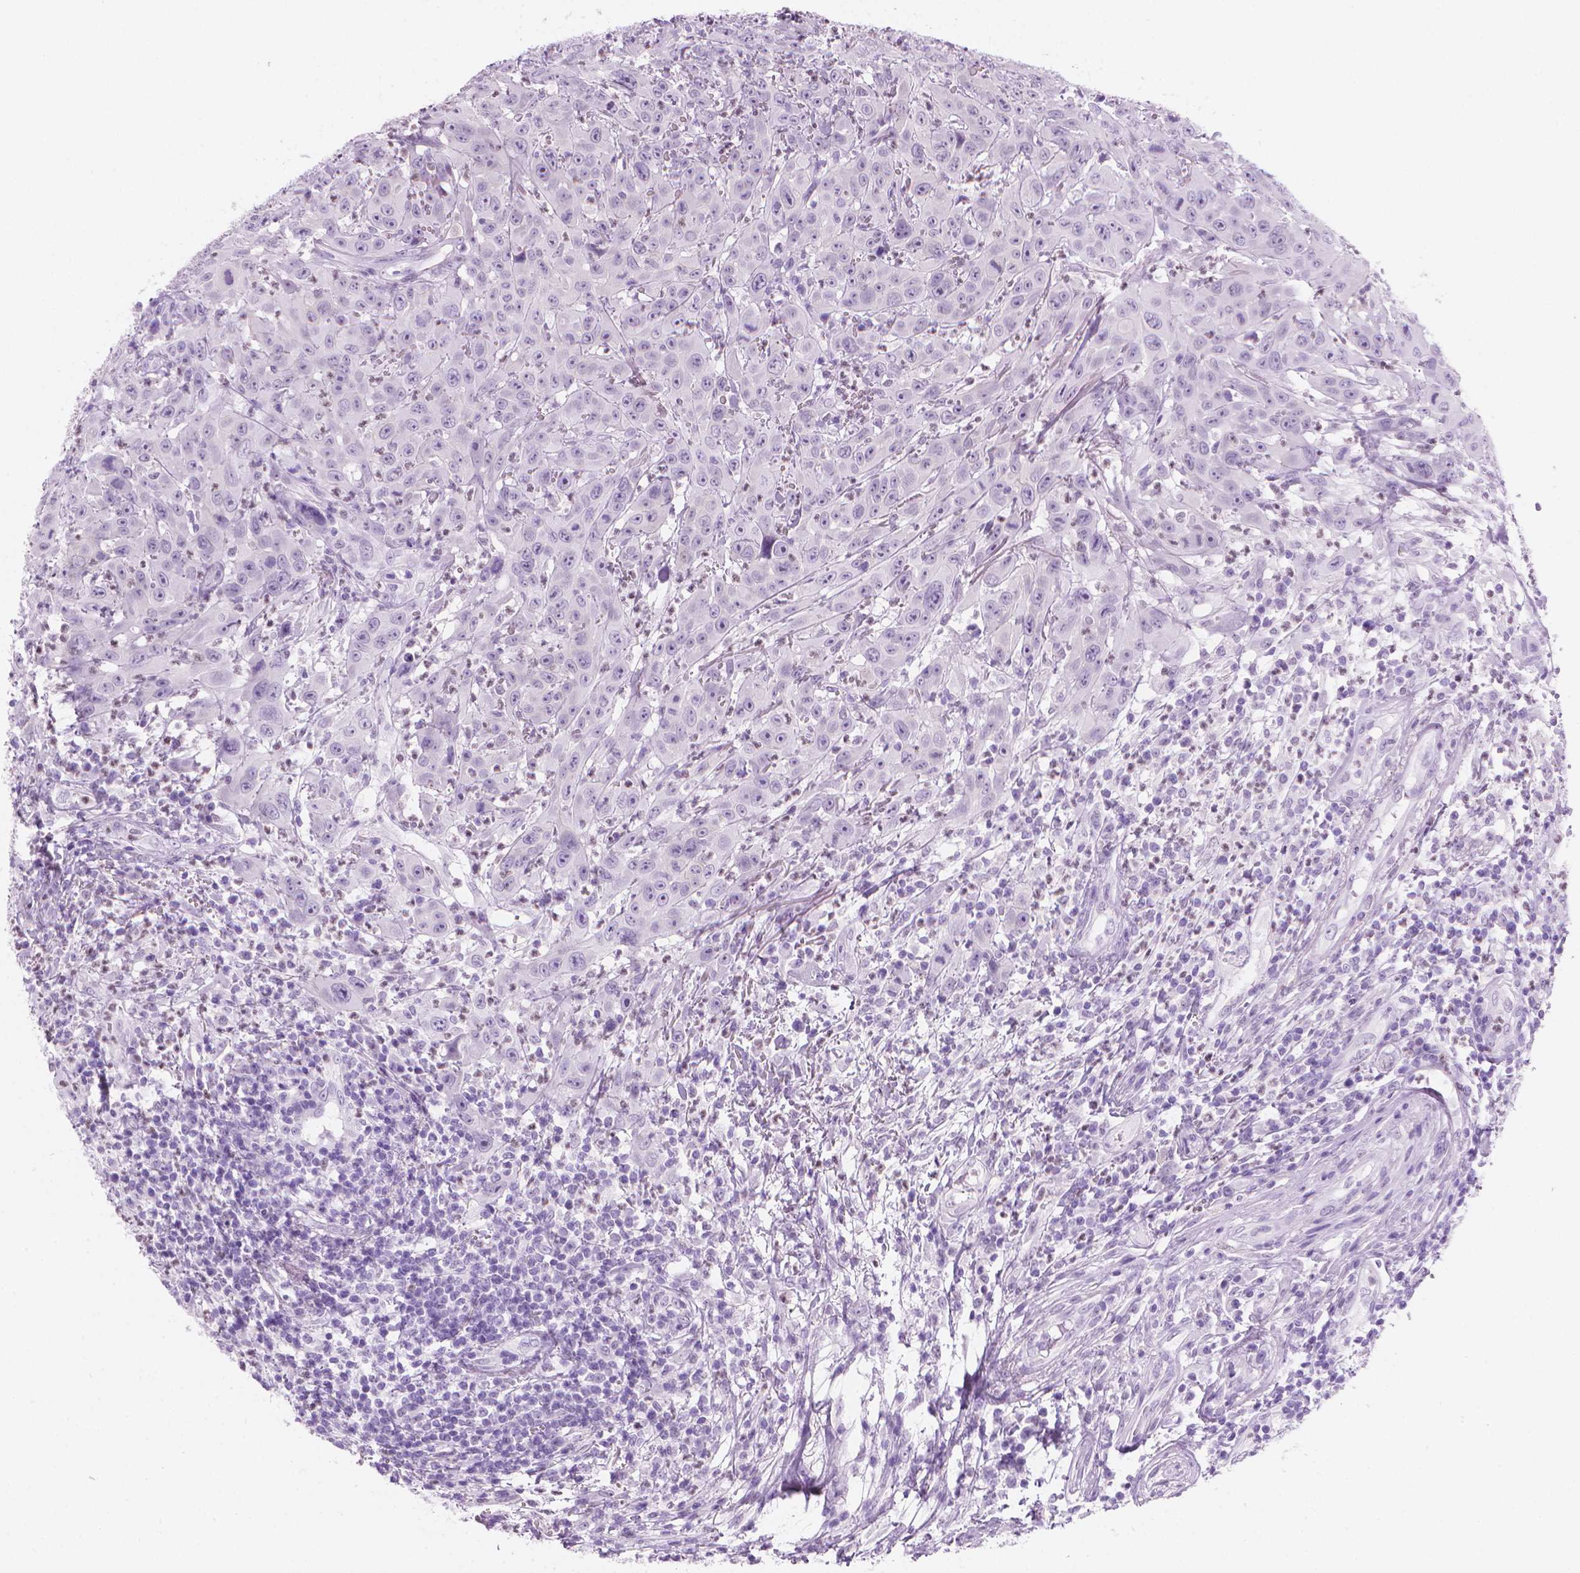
{"staining": {"intensity": "negative", "quantity": "none", "location": "none"}, "tissue": "head and neck cancer", "cell_type": "Tumor cells", "image_type": "cancer", "snomed": [{"axis": "morphology", "description": "Squamous cell carcinoma, NOS"}, {"axis": "topography", "description": "Skin"}, {"axis": "topography", "description": "Head-Neck"}], "caption": "Photomicrograph shows no significant protein positivity in tumor cells of head and neck squamous cell carcinoma.", "gene": "TTC29", "patient": {"sex": "male", "age": 80}}